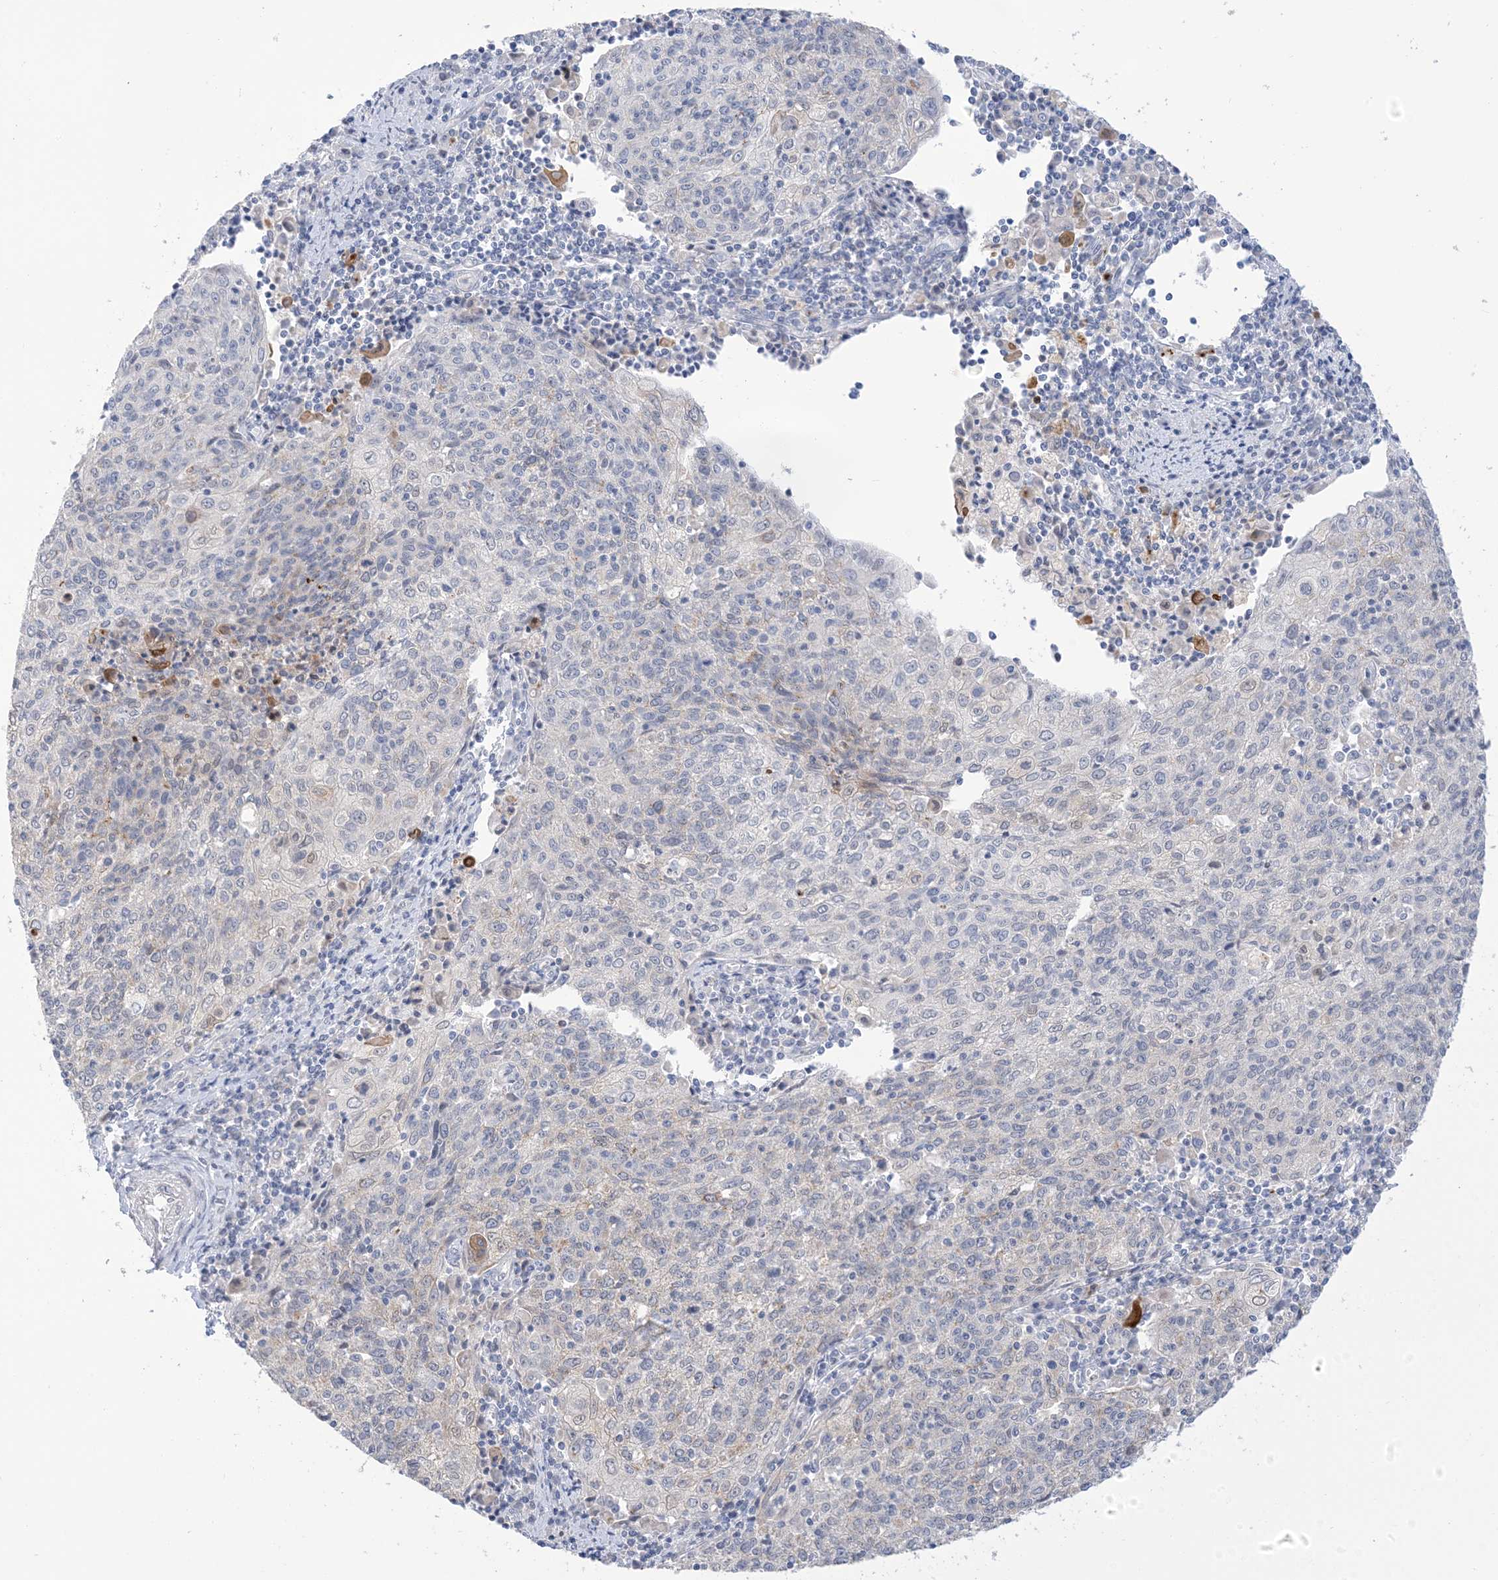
{"staining": {"intensity": "negative", "quantity": "none", "location": "none"}, "tissue": "cervical cancer", "cell_type": "Tumor cells", "image_type": "cancer", "snomed": [{"axis": "morphology", "description": "Squamous cell carcinoma, NOS"}, {"axis": "topography", "description": "Cervix"}], "caption": "Tumor cells show no significant protein expression in squamous cell carcinoma (cervical).", "gene": "TTYH1", "patient": {"sex": "female", "age": 48}}